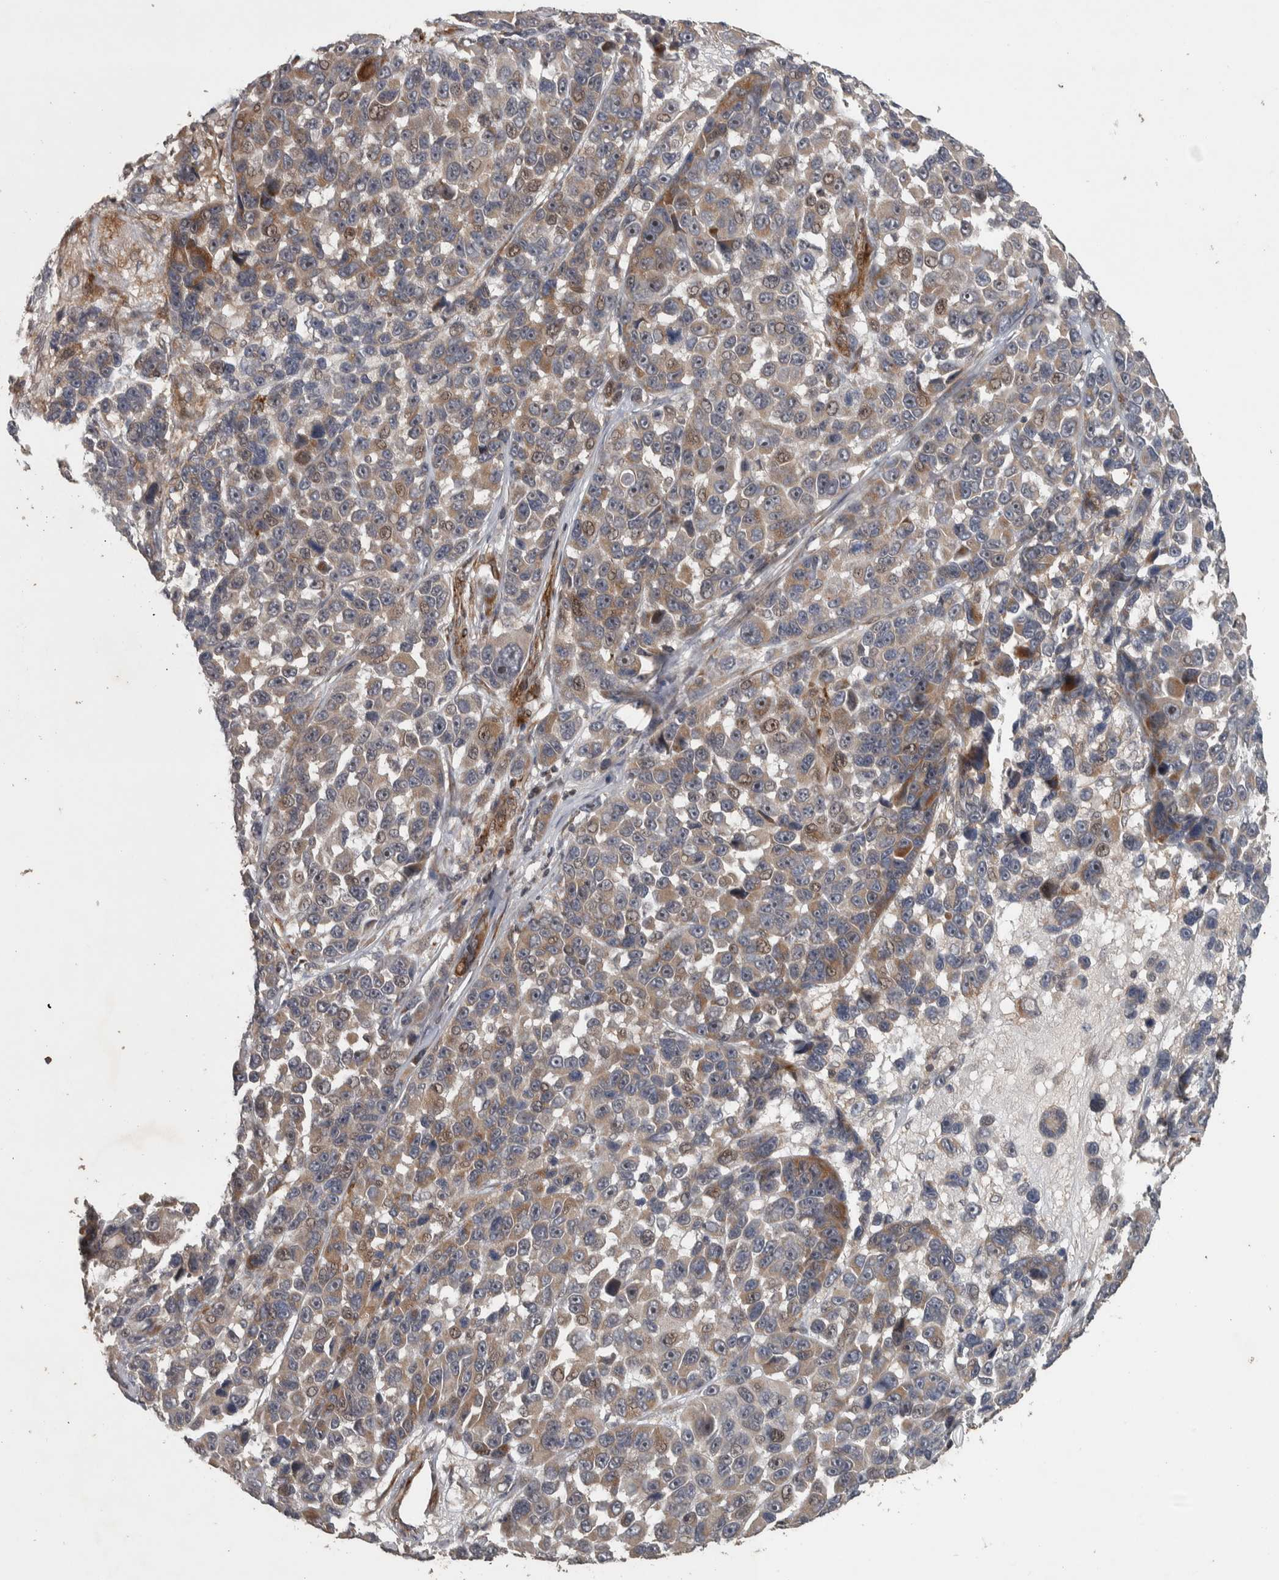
{"staining": {"intensity": "moderate", "quantity": "<25%", "location": "cytoplasmic/membranous"}, "tissue": "melanoma", "cell_type": "Tumor cells", "image_type": "cancer", "snomed": [{"axis": "morphology", "description": "Malignant melanoma, NOS"}, {"axis": "topography", "description": "Skin"}], "caption": "Malignant melanoma stained with a protein marker demonstrates moderate staining in tumor cells.", "gene": "ERAL1", "patient": {"sex": "male", "age": 53}}